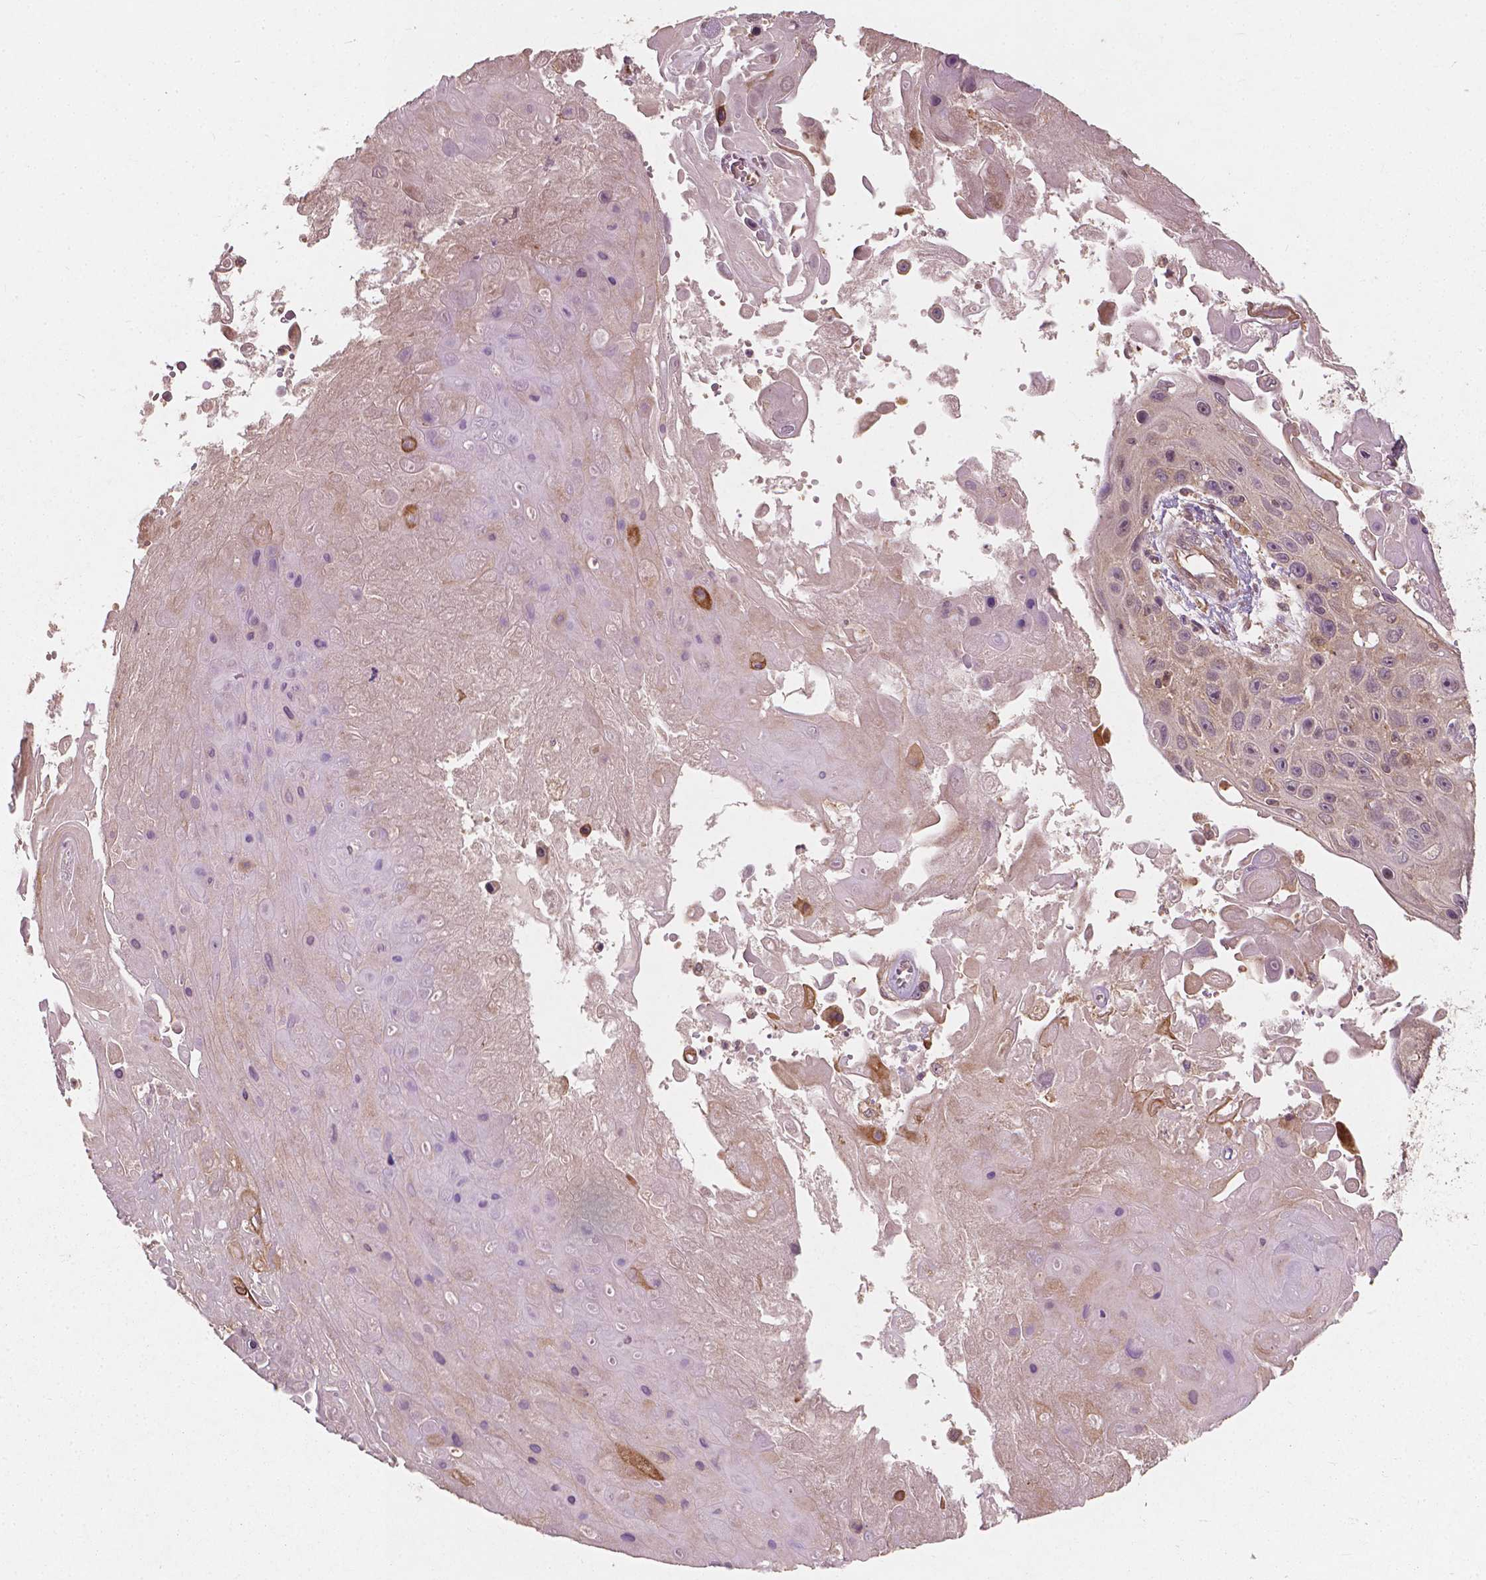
{"staining": {"intensity": "weak", "quantity": "<25%", "location": "cytoplasmic/membranous"}, "tissue": "skin cancer", "cell_type": "Tumor cells", "image_type": "cancer", "snomed": [{"axis": "morphology", "description": "Squamous cell carcinoma, NOS"}, {"axis": "topography", "description": "Skin"}], "caption": "Tumor cells show no significant protein staining in skin cancer. (DAB (3,3'-diaminobenzidine) IHC with hematoxylin counter stain).", "gene": "CYFIP2", "patient": {"sex": "male", "age": 82}}